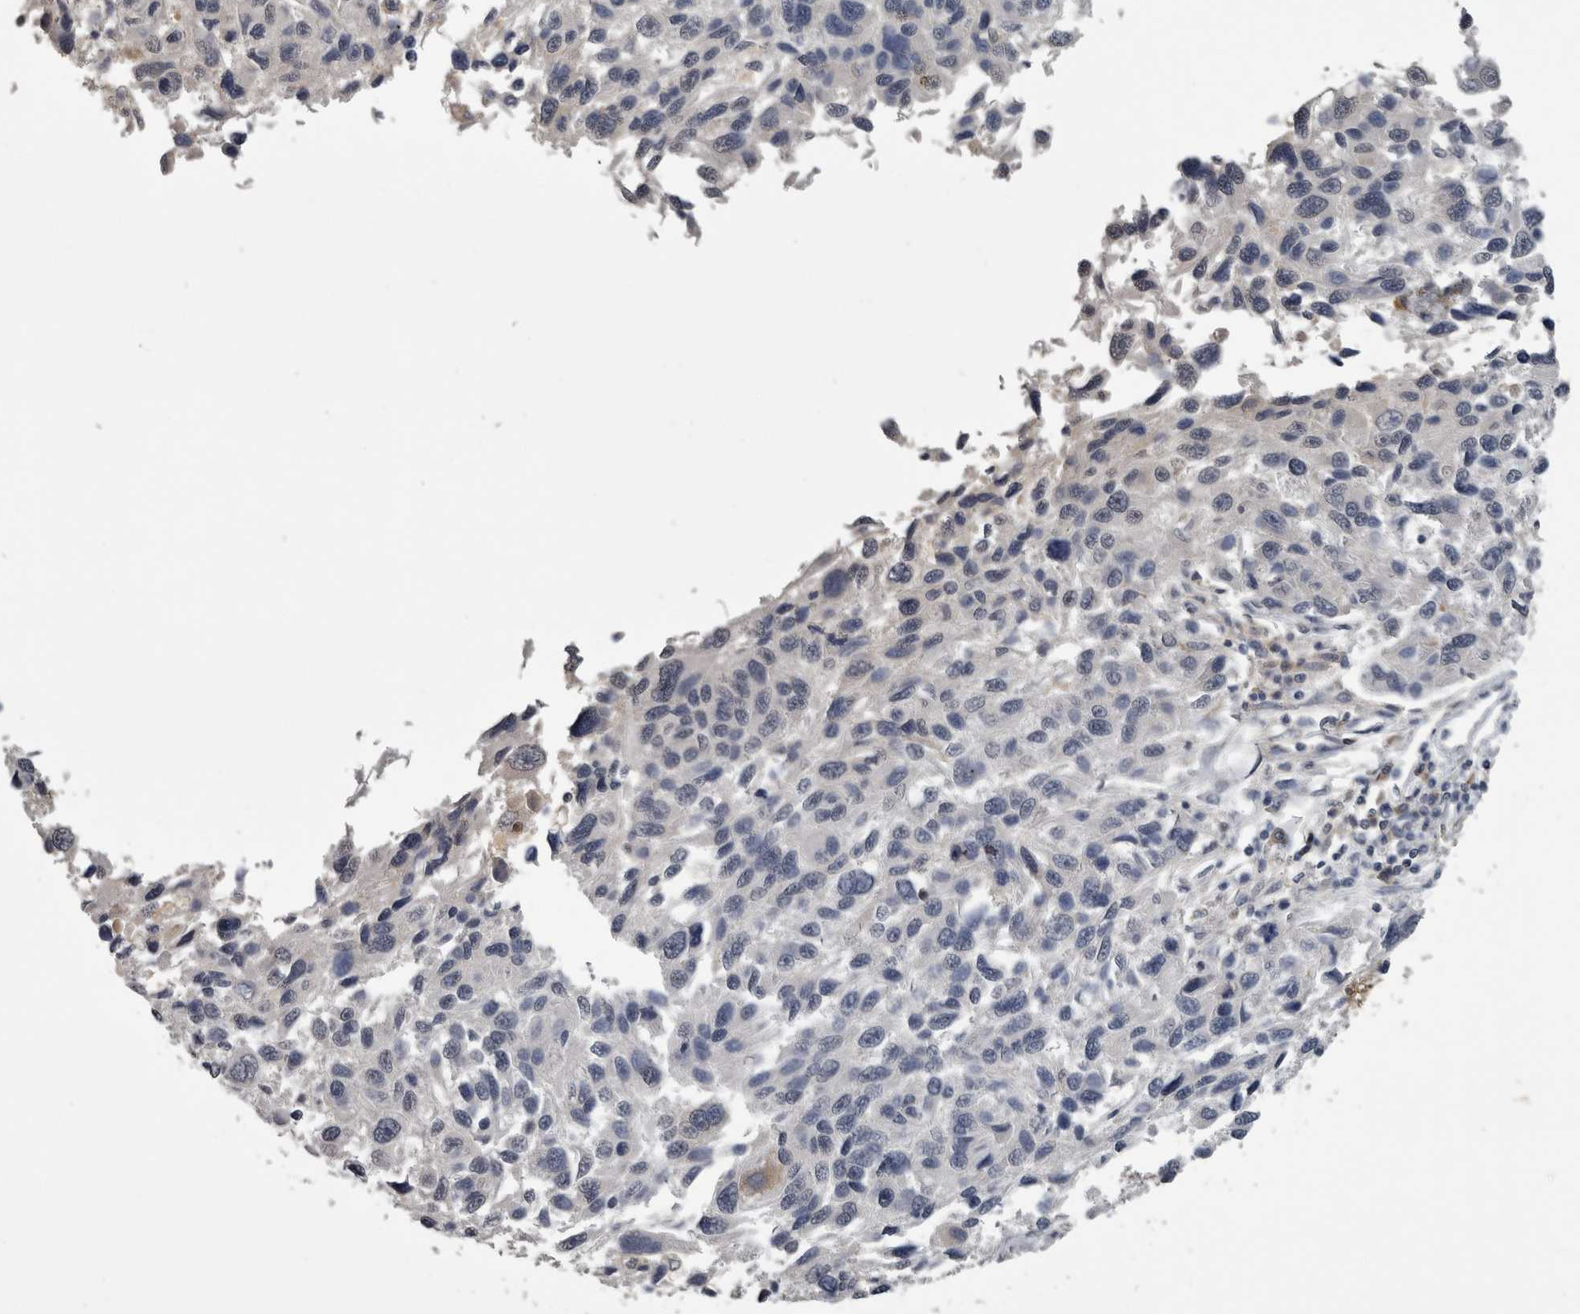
{"staining": {"intensity": "negative", "quantity": "none", "location": "none"}, "tissue": "melanoma", "cell_type": "Tumor cells", "image_type": "cancer", "snomed": [{"axis": "morphology", "description": "Malignant melanoma, NOS"}, {"axis": "topography", "description": "Skin"}], "caption": "IHC micrograph of human melanoma stained for a protein (brown), which demonstrates no staining in tumor cells.", "gene": "PIK3AP1", "patient": {"sex": "male", "age": 53}}